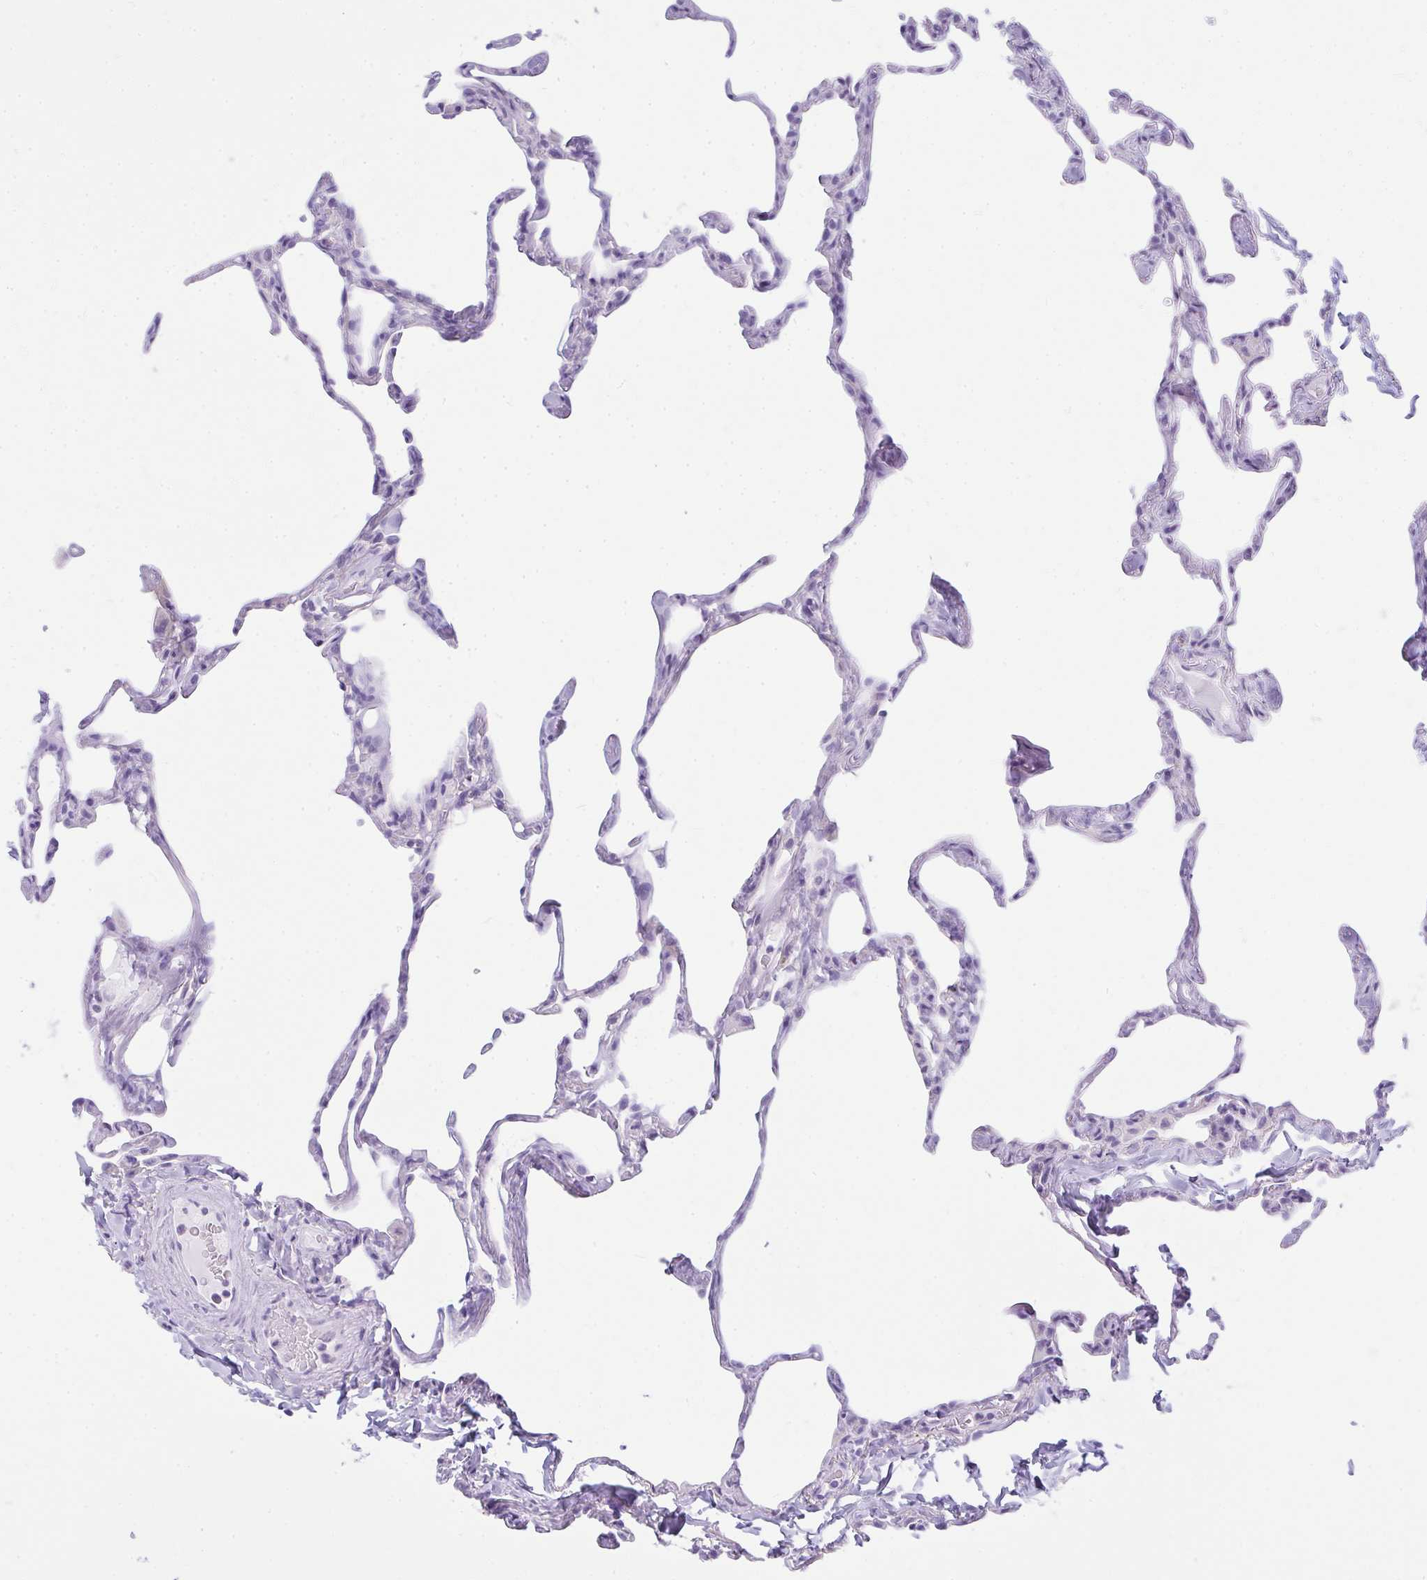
{"staining": {"intensity": "negative", "quantity": "none", "location": "none"}, "tissue": "lung", "cell_type": "Alveolar cells", "image_type": "normal", "snomed": [{"axis": "morphology", "description": "Normal tissue, NOS"}, {"axis": "topography", "description": "Lung"}], "caption": "Immunohistochemistry histopathology image of benign lung stained for a protein (brown), which shows no staining in alveolar cells. (Immunohistochemistry, brightfield microscopy, high magnification).", "gene": "RASL10A", "patient": {"sex": "male", "age": 65}}